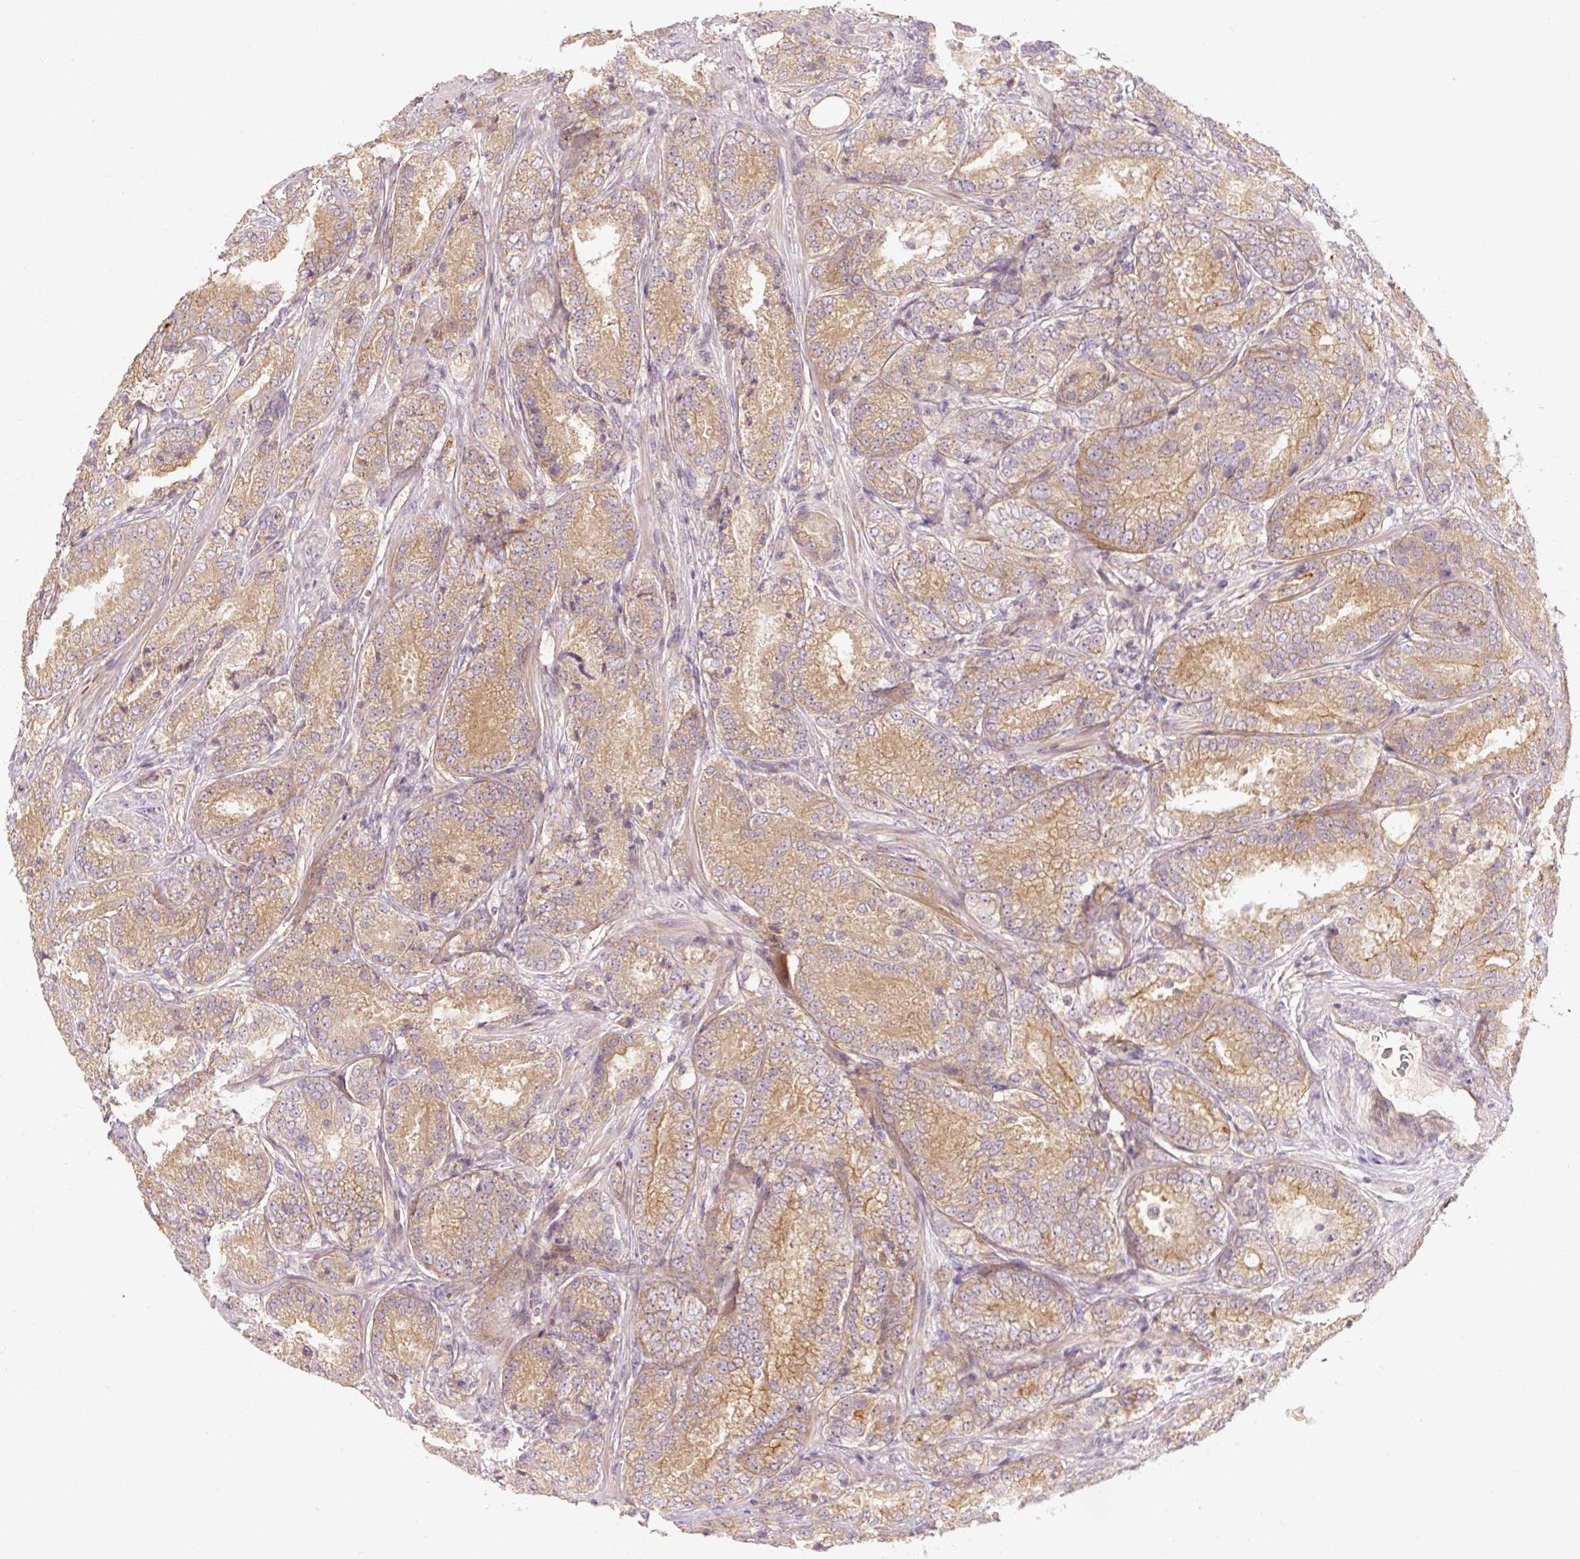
{"staining": {"intensity": "moderate", "quantity": ">75%", "location": "cytoplasmic/membranous"}, "tissue": "prostate cancer", "cell_type": "Tumor cells", "image_type": "cancer", "snomed": [{"axis": "morphology", "description": "Adenocarcinoma, High grade"}, {"axis": "topography", "description": "Prostate"}], "caption": "About >75% of tumor cells in human prostate cancer demonstrate moderate cytoplasmic/membranous protein positivity as visualized by brown immunohistochemical staining.", "gene": "RB1CC1", "patient": {"sex": "male", "age": 63}}